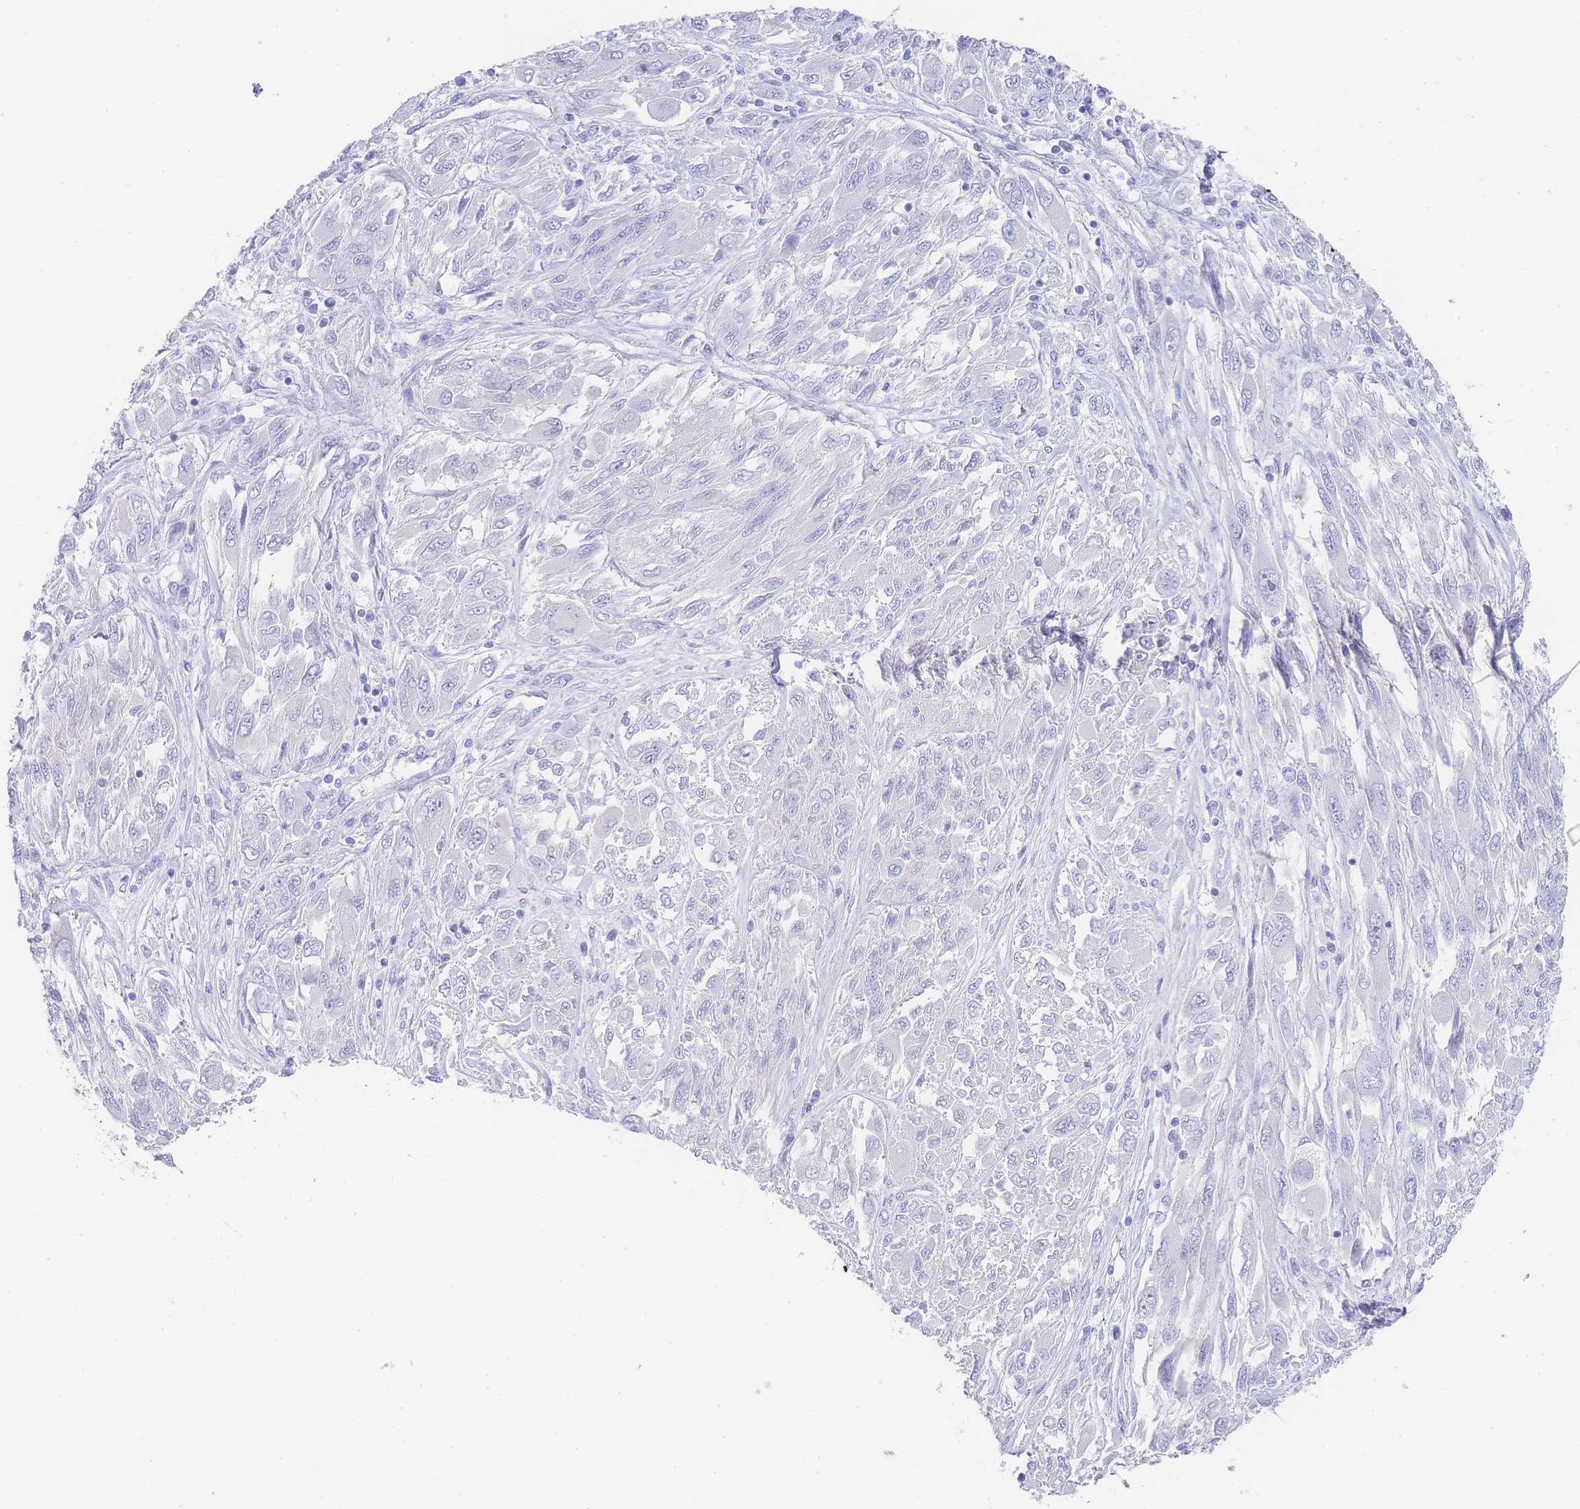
{"staining": {"intensity": "negative", "quantity": "none", "location": "none"}, "tissue": "melanoma", "cell_type": "Tumor cells", "image_type": "cancer", "snomed": [{"axis": "morphology", "description": "Malignant melanoma, NOS"}, {"axis": "topography", "description": "Skin"}], "caption": "An IHC image of malignant melanoma is shown. There is no staining in tumor cells of malignant melanoma. The staining is performed using DAB (3,3'-diaminobenzidine) brown chromogen with nuclei counter-stained in using hematoxylin.", "gene": "LZTFL1", "patient": {"sex": "female", "age": 91}}